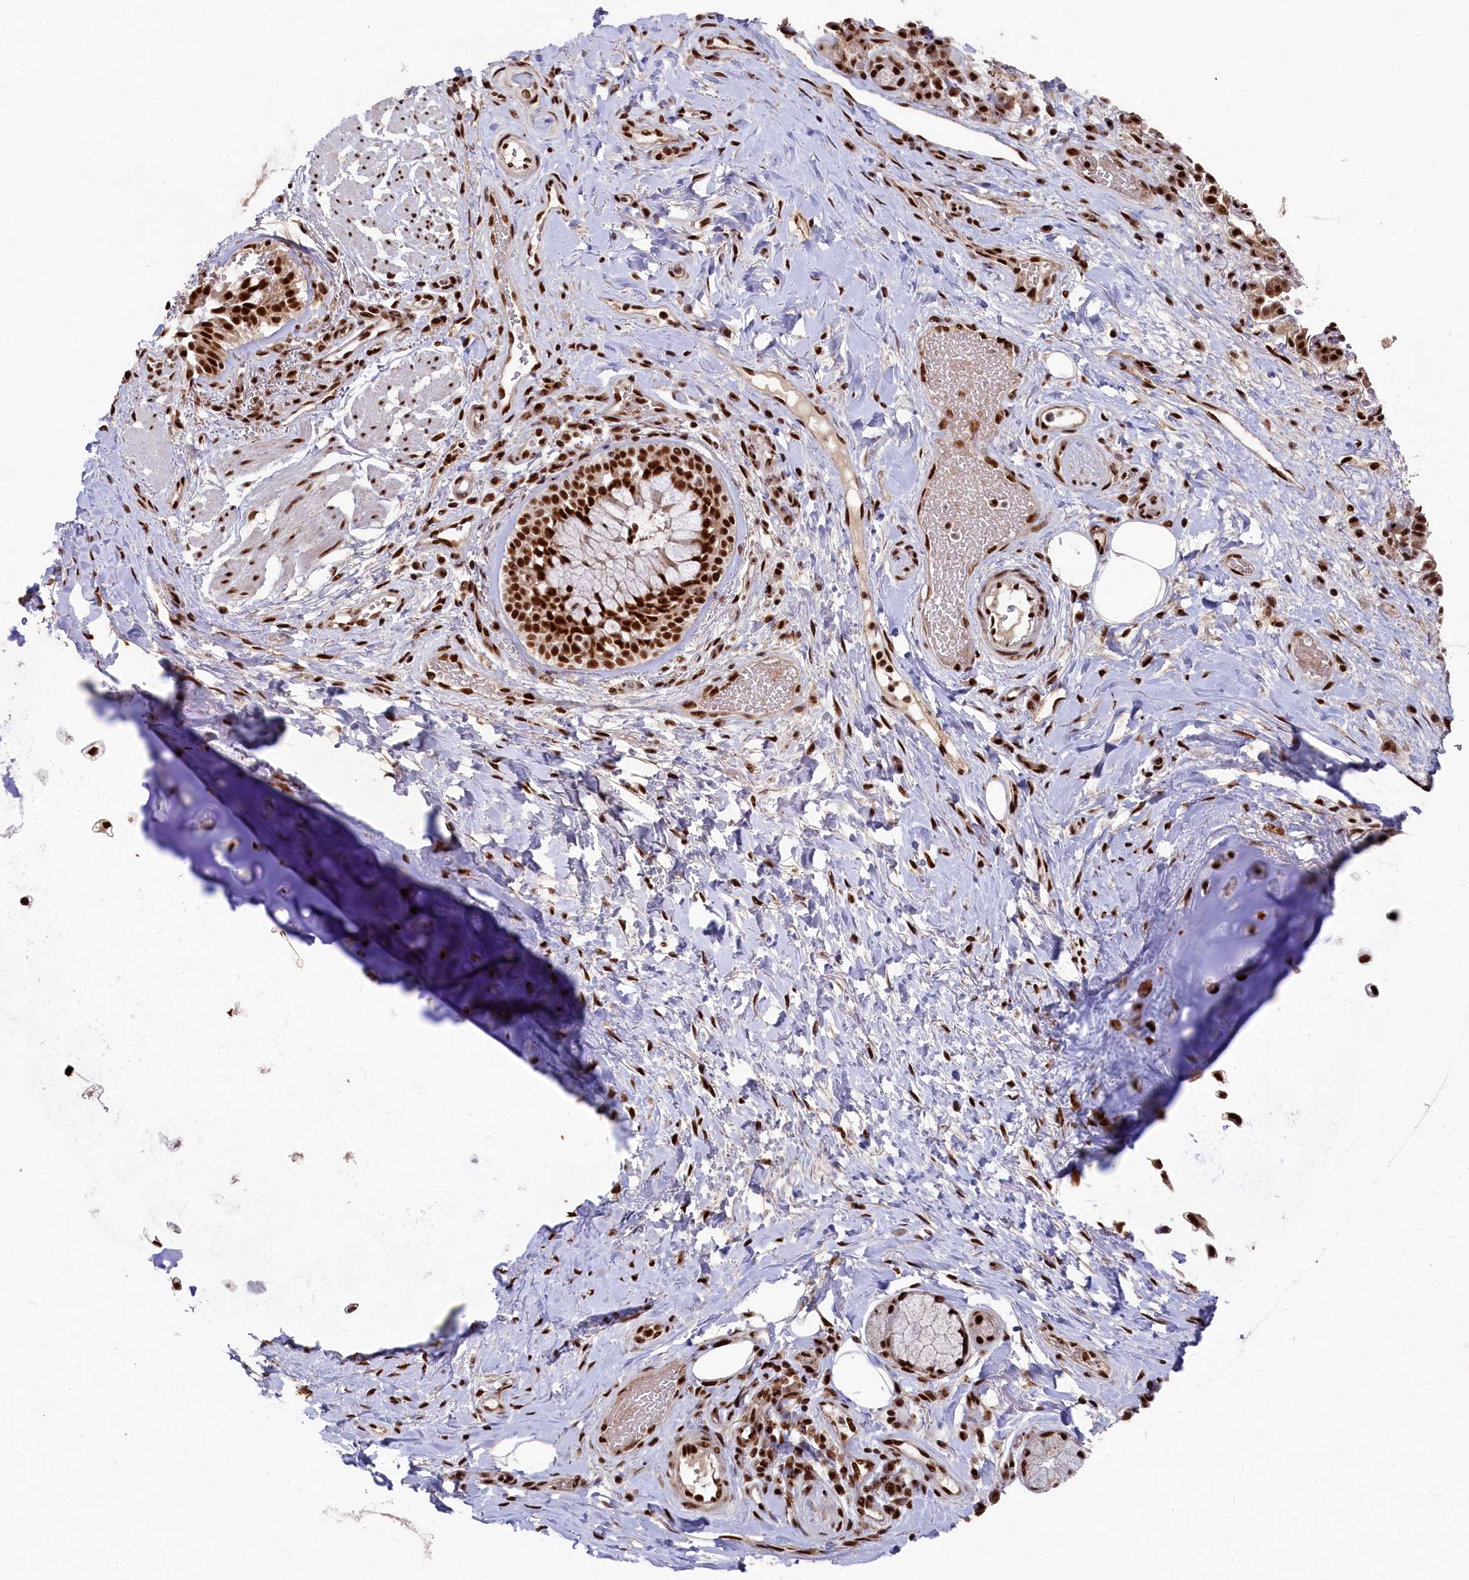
{"staining": {"intensity": "strong", "quantity": ">75%", "location": "nuclear"}, "tissue": "adipose tissue", "cell_type": "Adipocytes", "image_type": "normal", "snomed": [{"axis": "morphology", "description": "Normal tissue, NOS"}, {"axis": "morphology", "description": "Squamous cell carcinoma, NOS"}, {"axis": "topography", "description": "Bronchus"}, {"axis": "topography", "description": "Lung"}], "caption": "Strong nuclear expression is identified in about >75% of adipocytes in benign adipose tissue.", "gene": "PRPF31", "patient": {"sex": "male", "age": 64}}